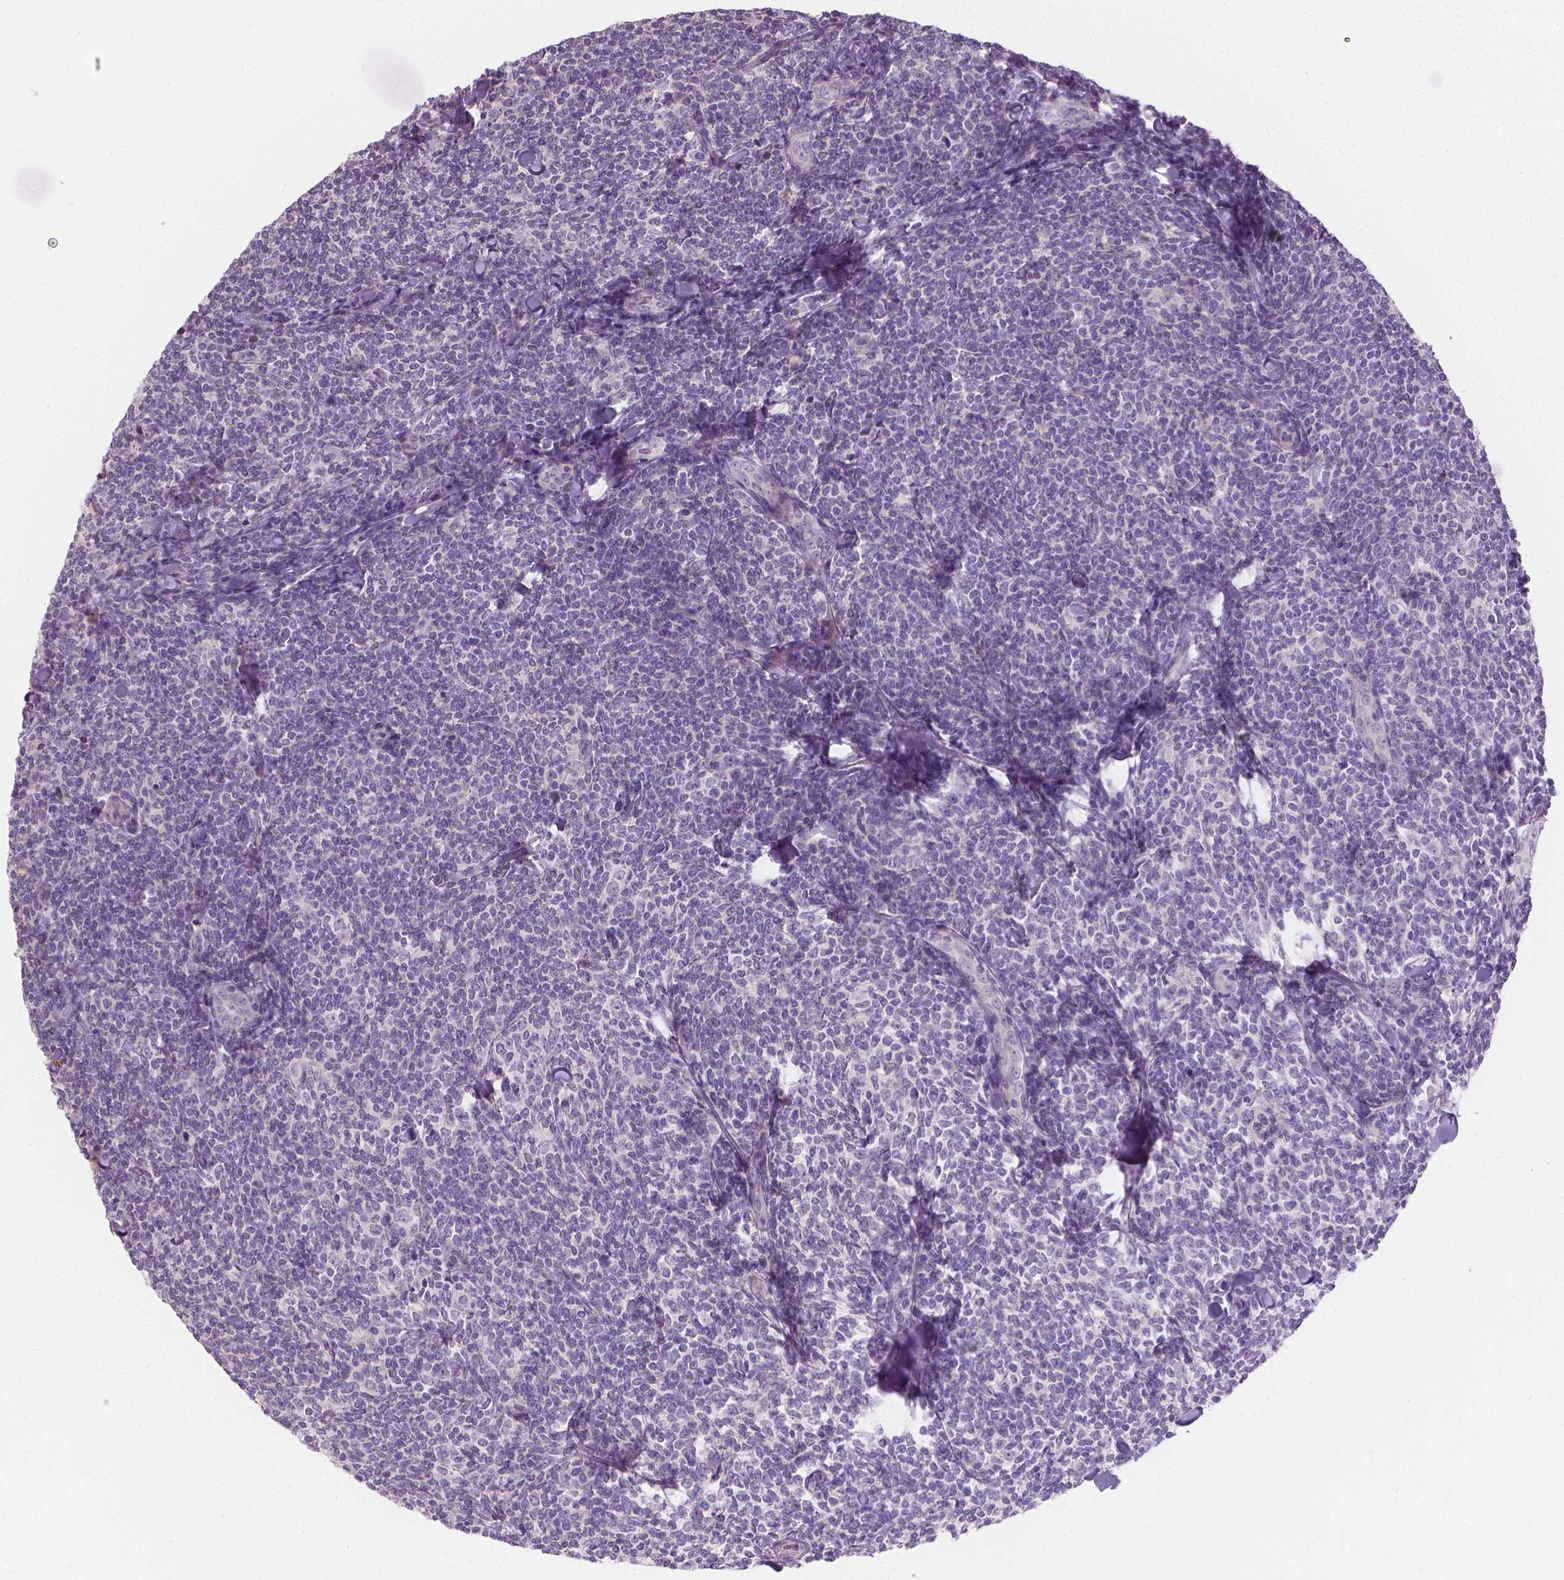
{"staining": {"intensity": "negative", "quantity": "none", "location": "none"}, "tissue": "lymphoma", "cell_type": "Tumor cells", "image_type": "cancer", "snomed": [{"axis": "morphology", "description": "Malignant lymphoma, non-Hodgkin's type, Low grade"}, {"axis": "topography", "description": "Lymph node"}], "caption": "Lymphoma was stained to show a protein in brown. There is no significant staining in tumor cells. (DAB immunohistochemistry with hematoxylin counter stain).", "gene": "CABCOCO1", "patient": {"sex": "female", "age": 56}}